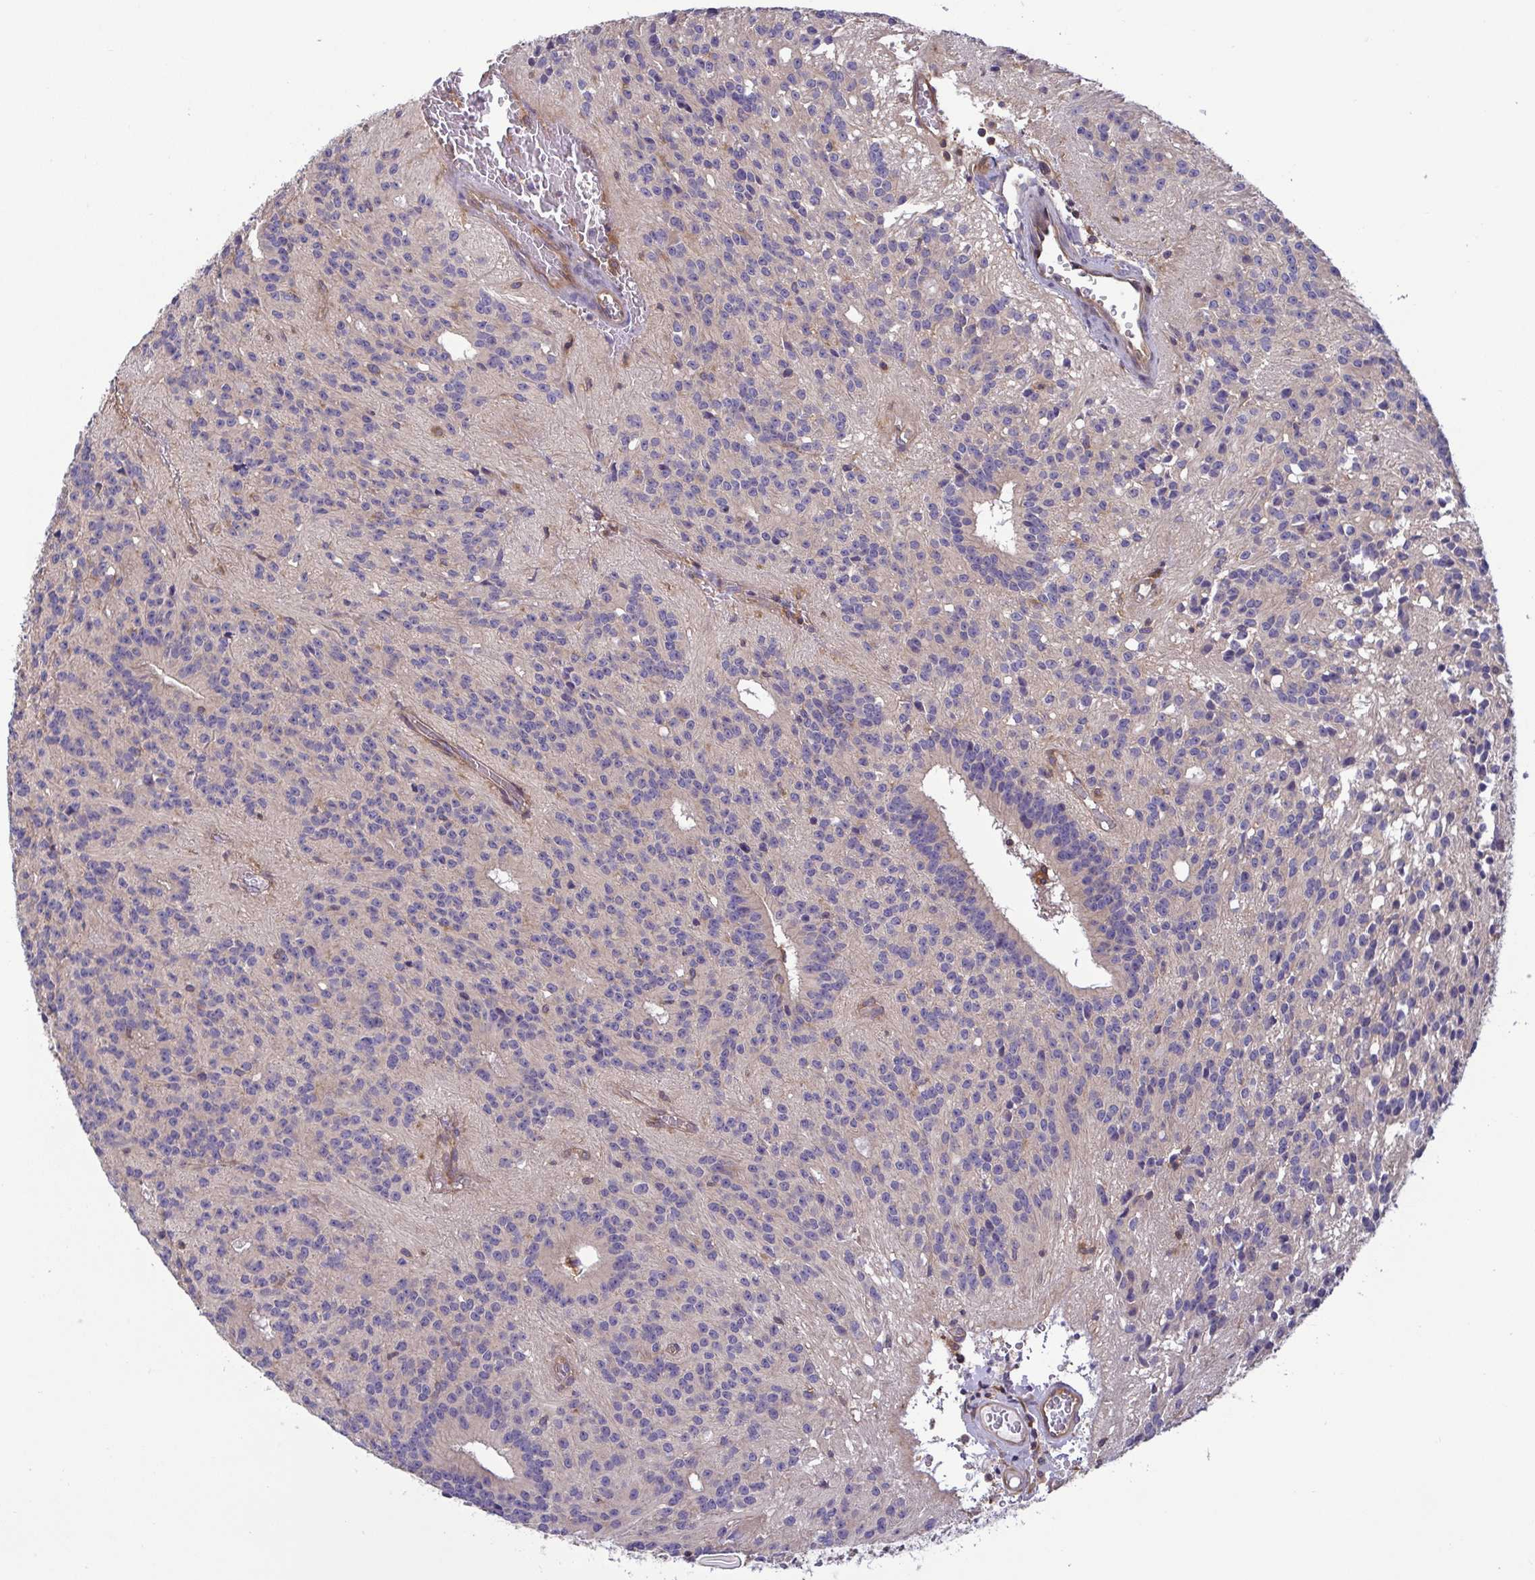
{"staining": {"intensity": "negative", "quantity": "none", "location": "none"}, "tissue": "glioma", "cell_type": "Tumor cells", "image_type": "cancer", "snomed": [{"axis": "morphology", "description": "Glioma, malignant, Low grade"}, {"axis": "topography", "description": "Brain"}], "caption": "This is an immunohistochemistry (IHC) micrograph of low-grade glioma (malignant). There is no staining in tumor cells.", "gene": "LMF2", "patient": {"sex": "male", "age": 31}}